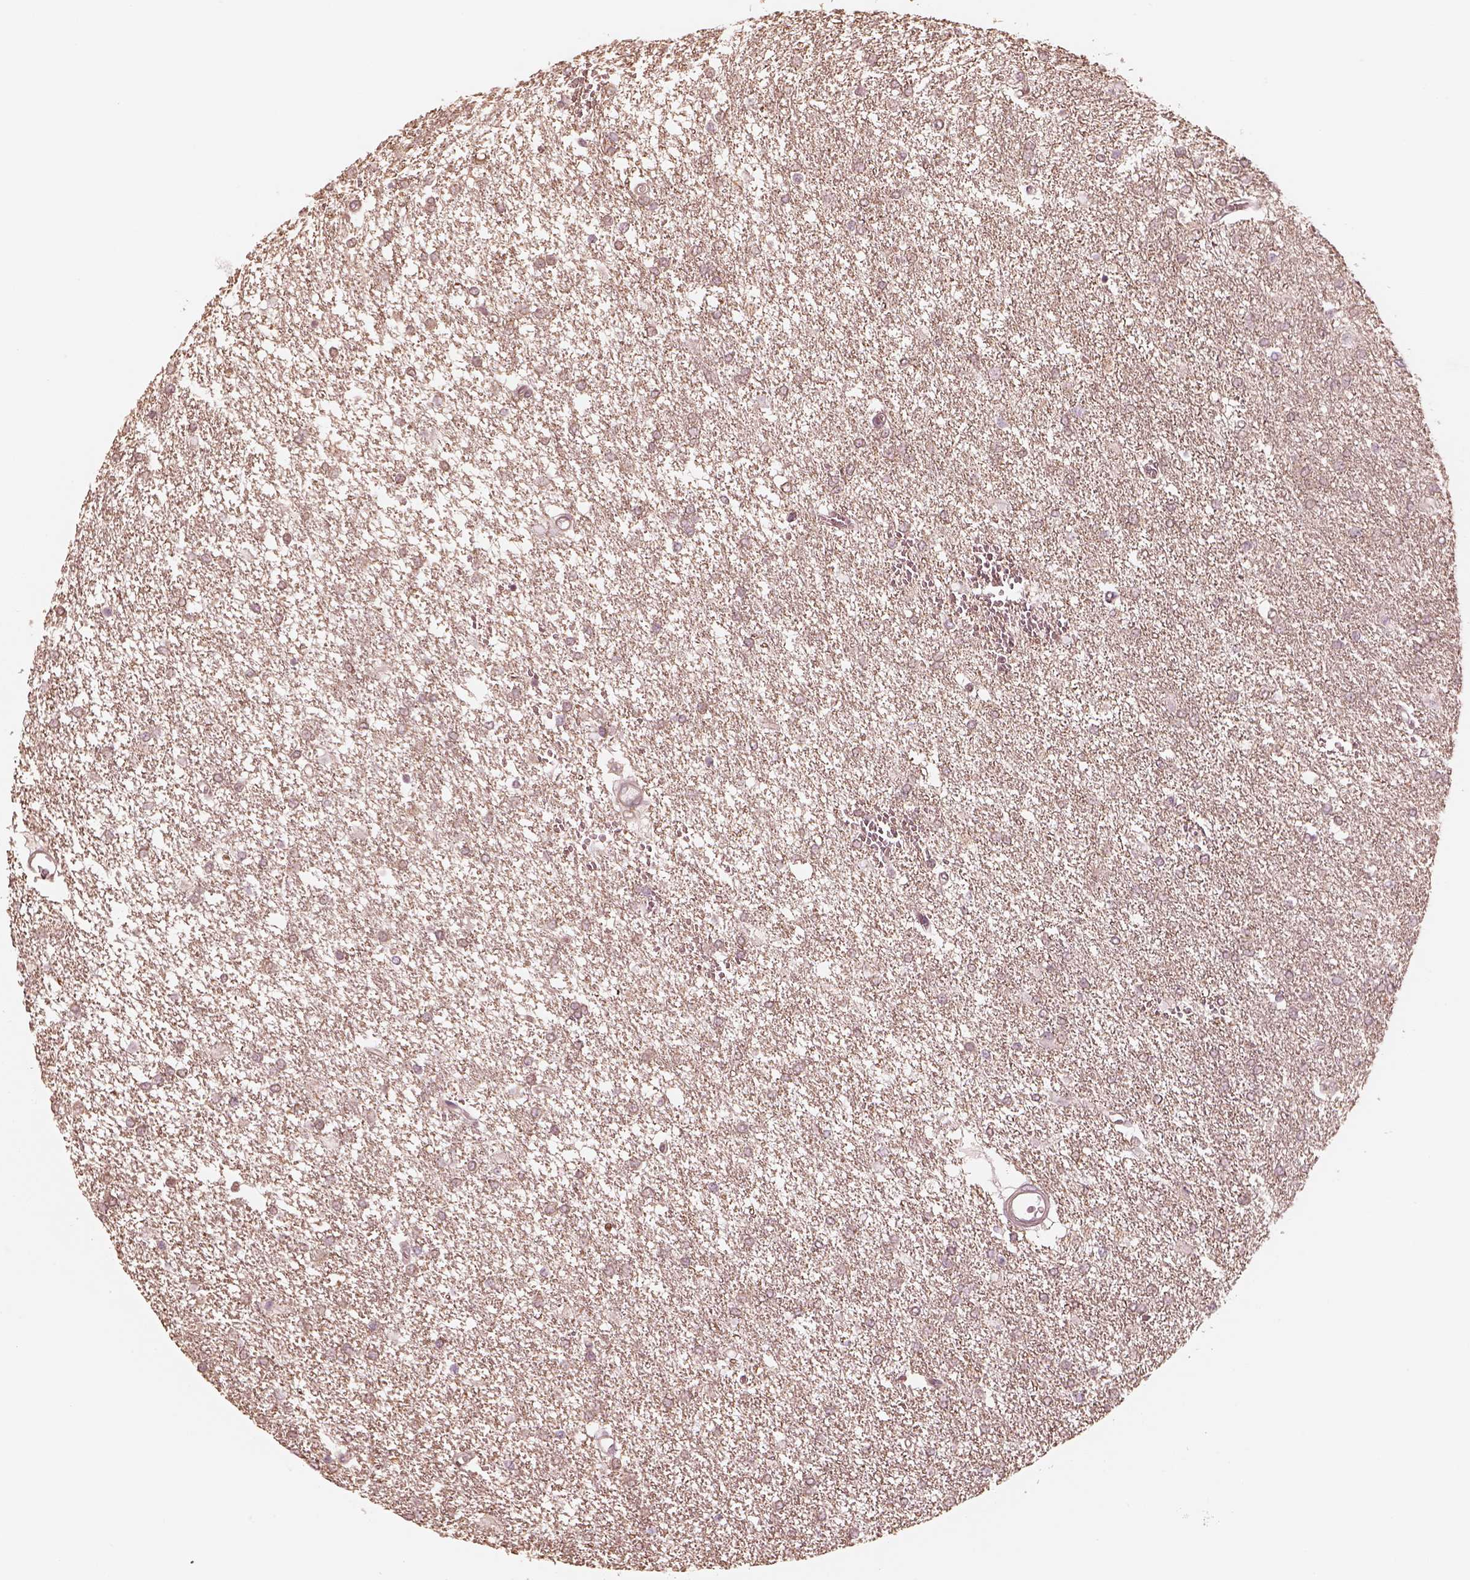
{"staining": {"intensity": "negative", "quantity": "none", "location": "none"}, "tissue": "glioma", "cell_type": "Tumor cells", "image_type": "cancer", "snomed": [{"axis": "morphology", "description": "Glioma, malignant, High grade"}, {"axis": "topography", "description": "Brain"}], "caption": "This is an immunohistochemistry (IHC) micrograph of human glioma. There is no expression in tumor cells.", "gene": "KIF5C", "patient": {"sex": "female", "age": 61}}